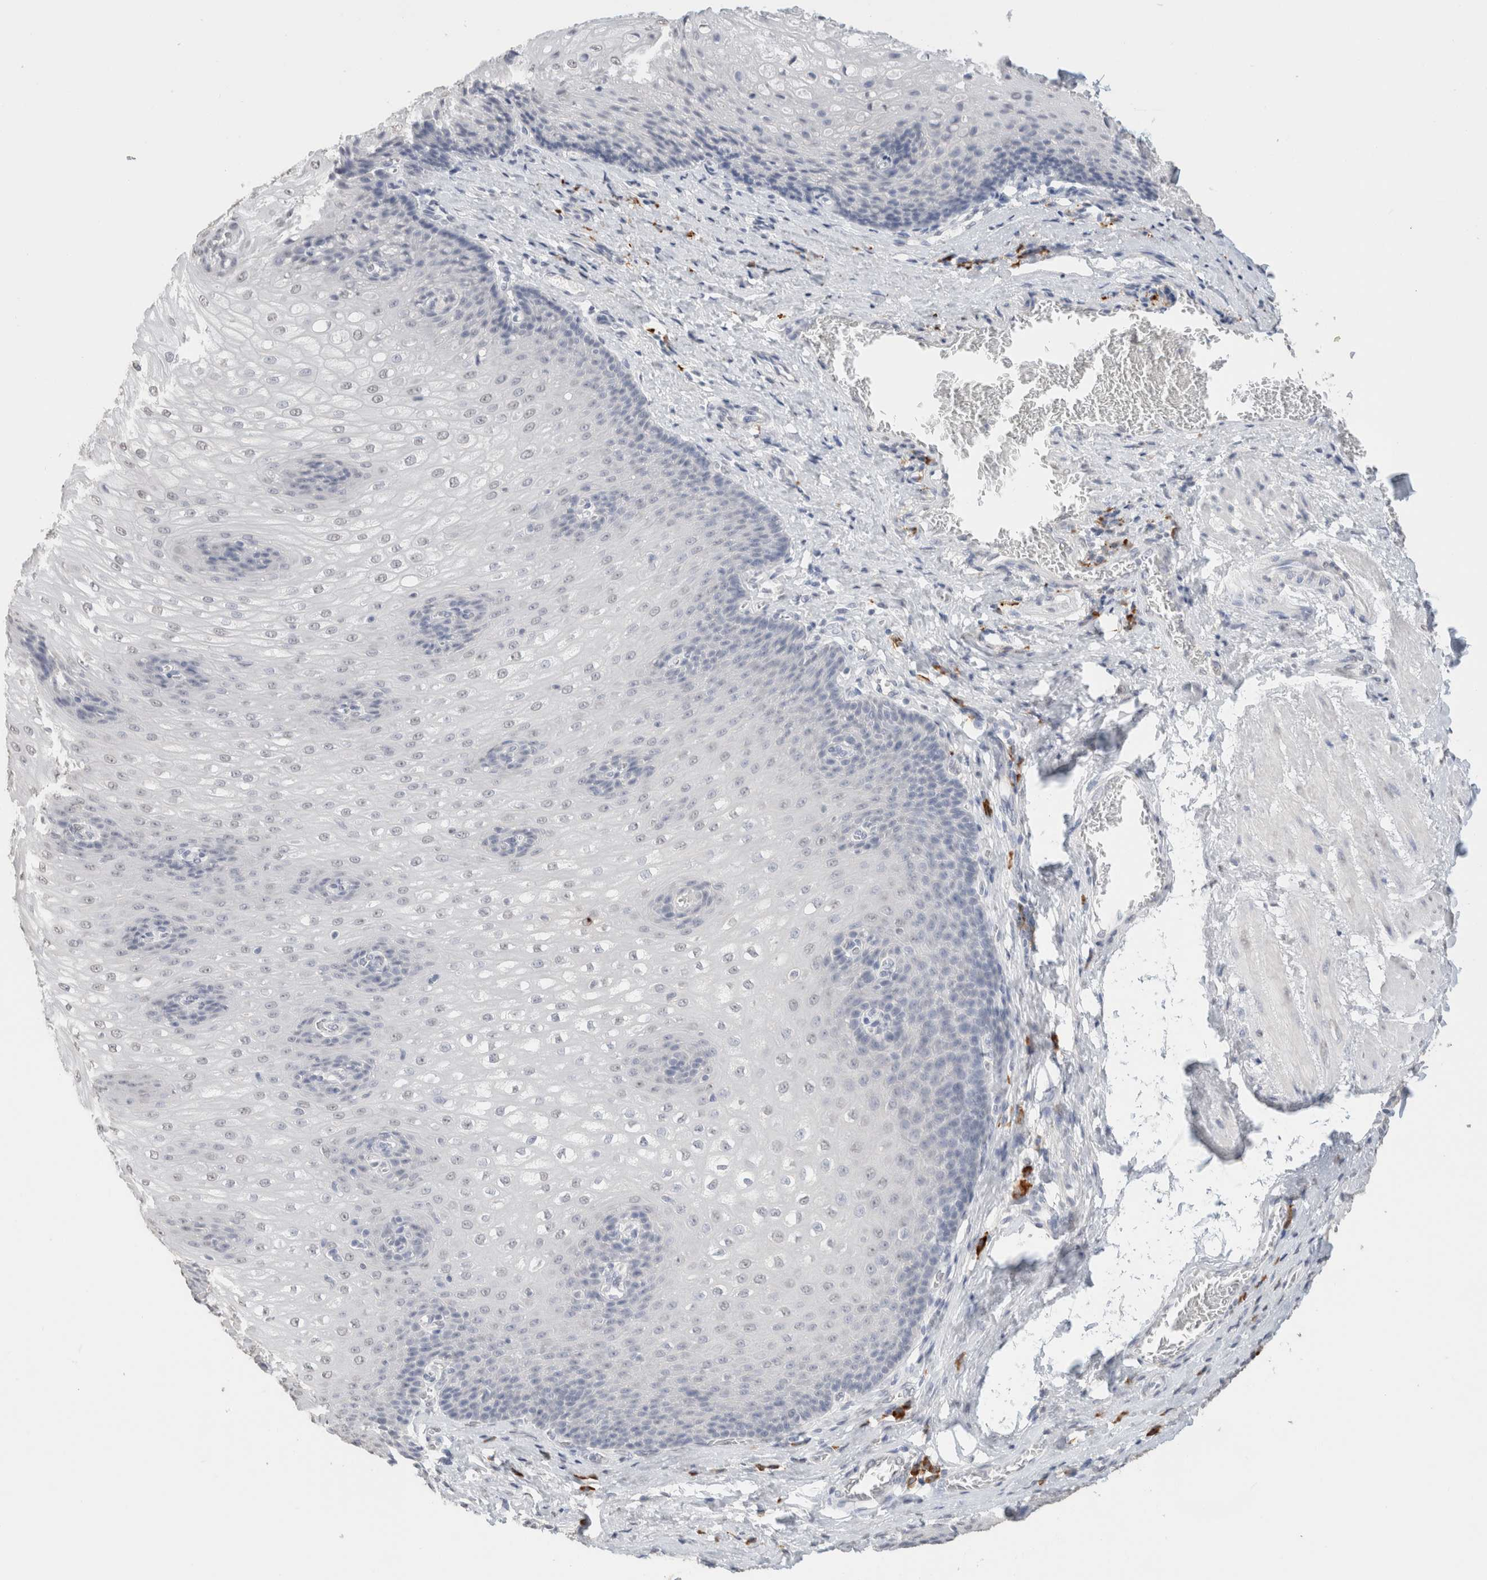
{"staining": {"intensity": "negative", "quantity": "none", "location": "none"}, "tissue": "esophagus", "cell_type": "Squamous epithelial cells", "image_type": "normal", "snomed": [{"axis": "morphology", "description": "Normal tissue, NOS"}, {"axis": "topography", "description": "Esophagus"}], "caption": "This histopathology image is of unremarkable esophagus stained with IHC to label a protein in brown with the nuclei are counter-stained blue. There is no expression in squamous epithelial cells.", "gene": "CD80", "patient": {"sex": "male", "age": 48}}